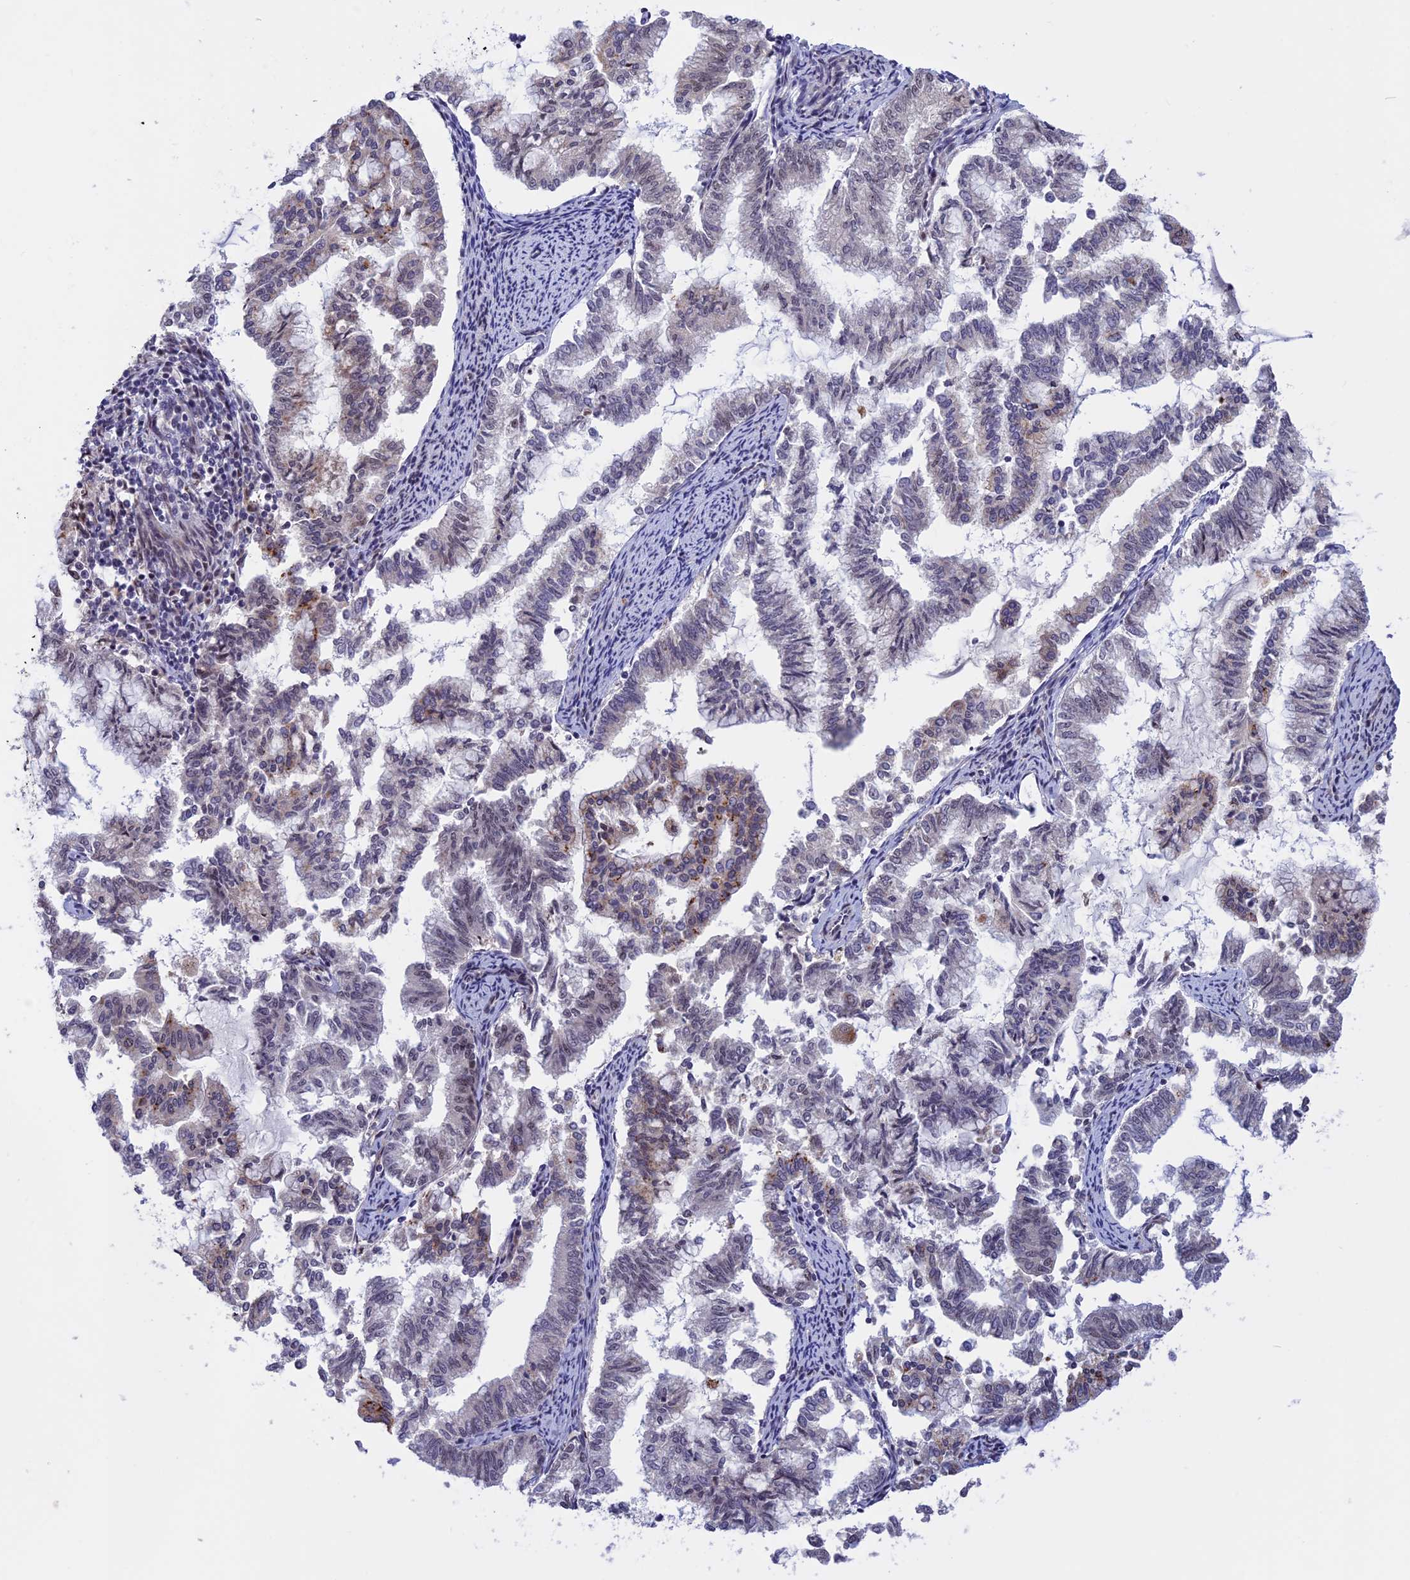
{"staining": {"intensity": "moderate", "quantity": "<25%", "location": "cytoplasmic/membranous"}, "tissue": "endometrial cancer", "cell_type": "Tumor cells", "image_type": "cancer", "snomed": [{"axis": "morphology", "description": "Adenocarcinoma, NOS"}, {"axis": "topography", "description": "Endometrium"}], "caption": "Human endometrial cancer stained with a brown dye reveals moderate cytoplasmic/membranous positive positivity in approximately <25% of tumor cells.", "gene": "POLR2C", "patient": {"sex": "female", "age": 79}}